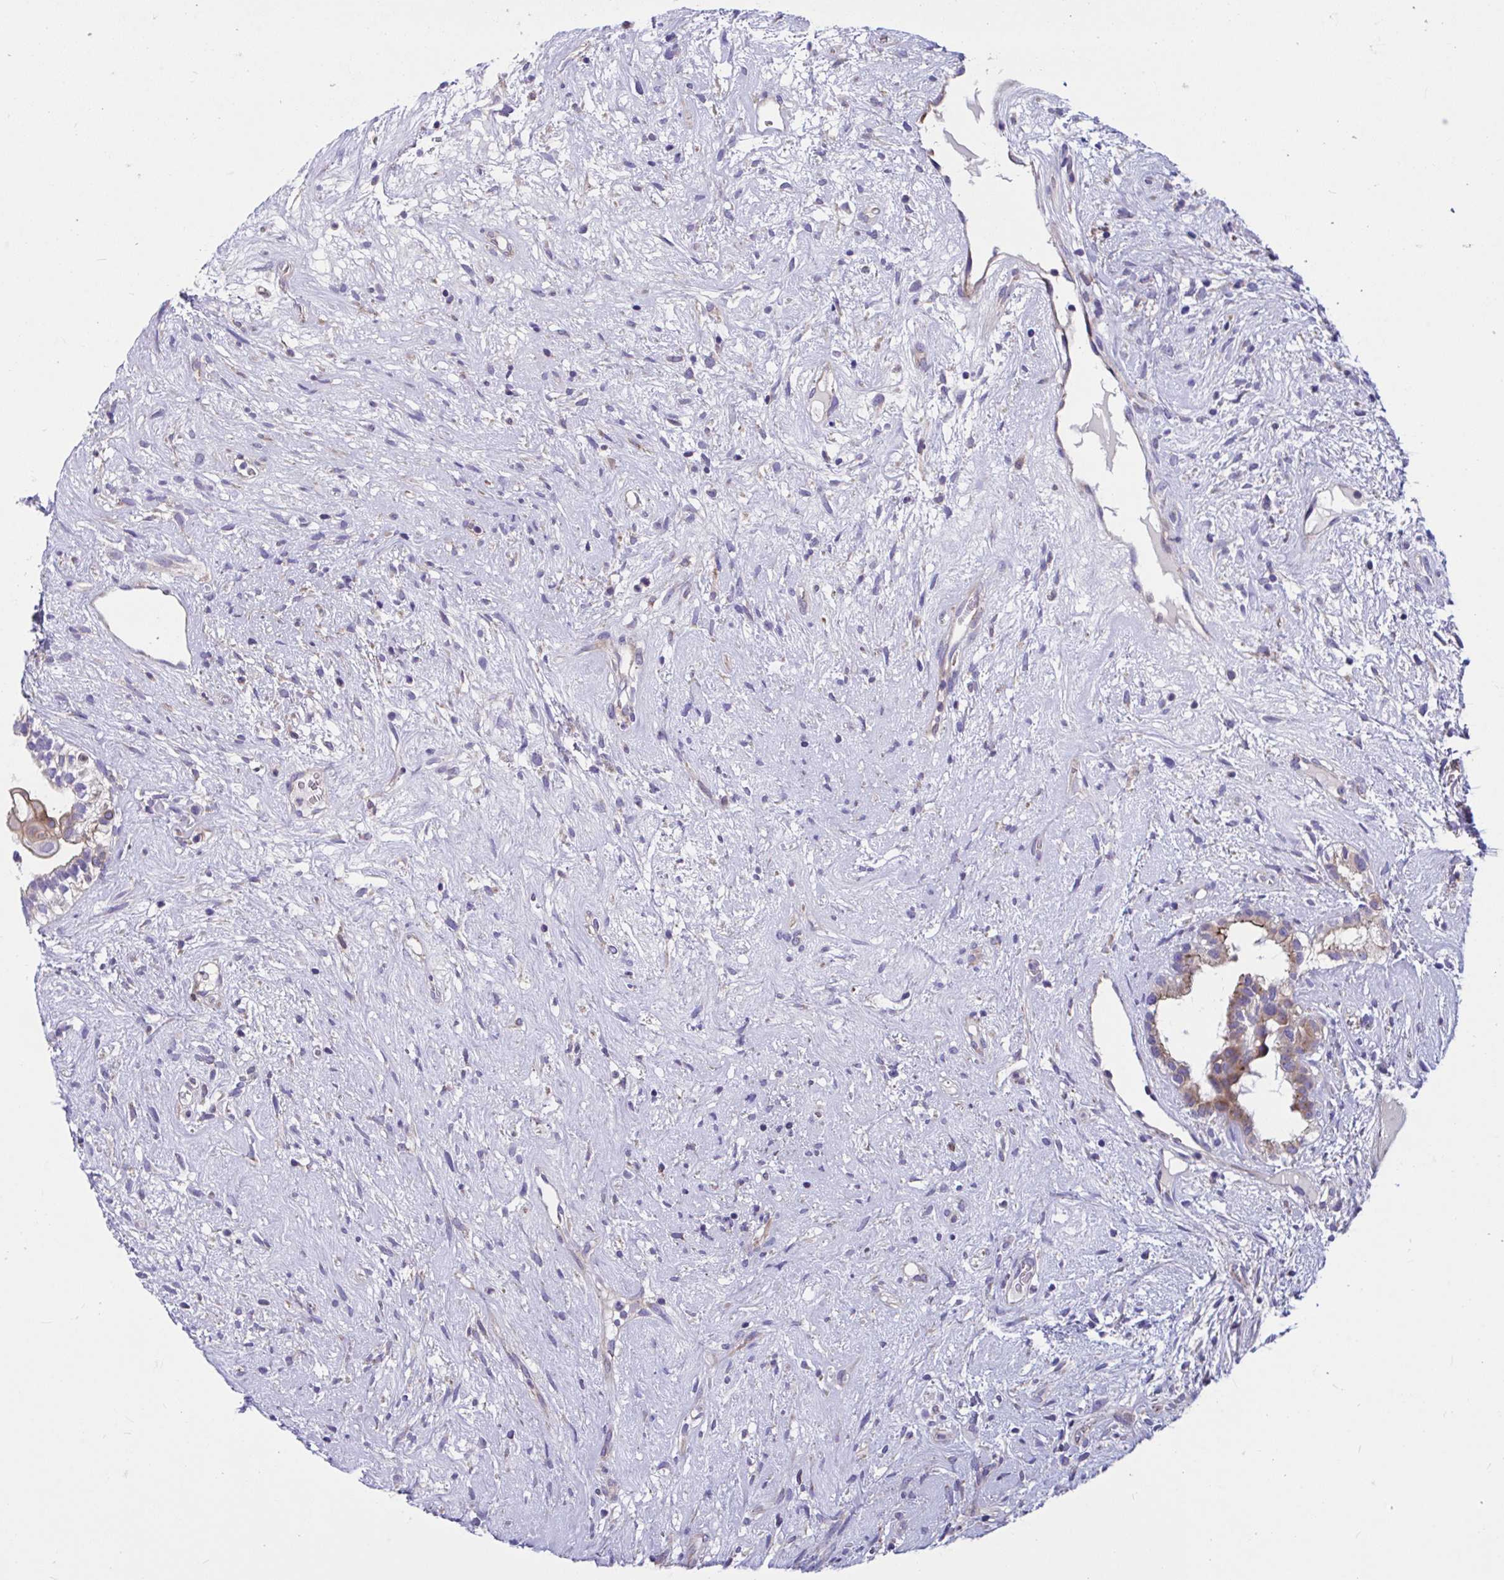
{"staining": {"intensity": "moderate", "quantity": "<25%", "location": "cytoplasmic/membranous"}, "tissue": "testis cancer", "cell_type": "Tumor cells", "image_type": "cancer", "snomed": [{"axis": "morphology", "description": "Seminoma, NOS"}, {"axis": "morphology", "description": "Carcinoma, Embryonal, NOS"}, {"axis": "topography", "description": "Testis"}], "caption": "This micrograph reveals IHC staining of human embryonal carcinoma (testis), with low moderate cytoplasmic/membranous staining in approximately <25% of tumor cells.", "gene": "WBP1", "patient": {"sex": "male", "age": 41}}